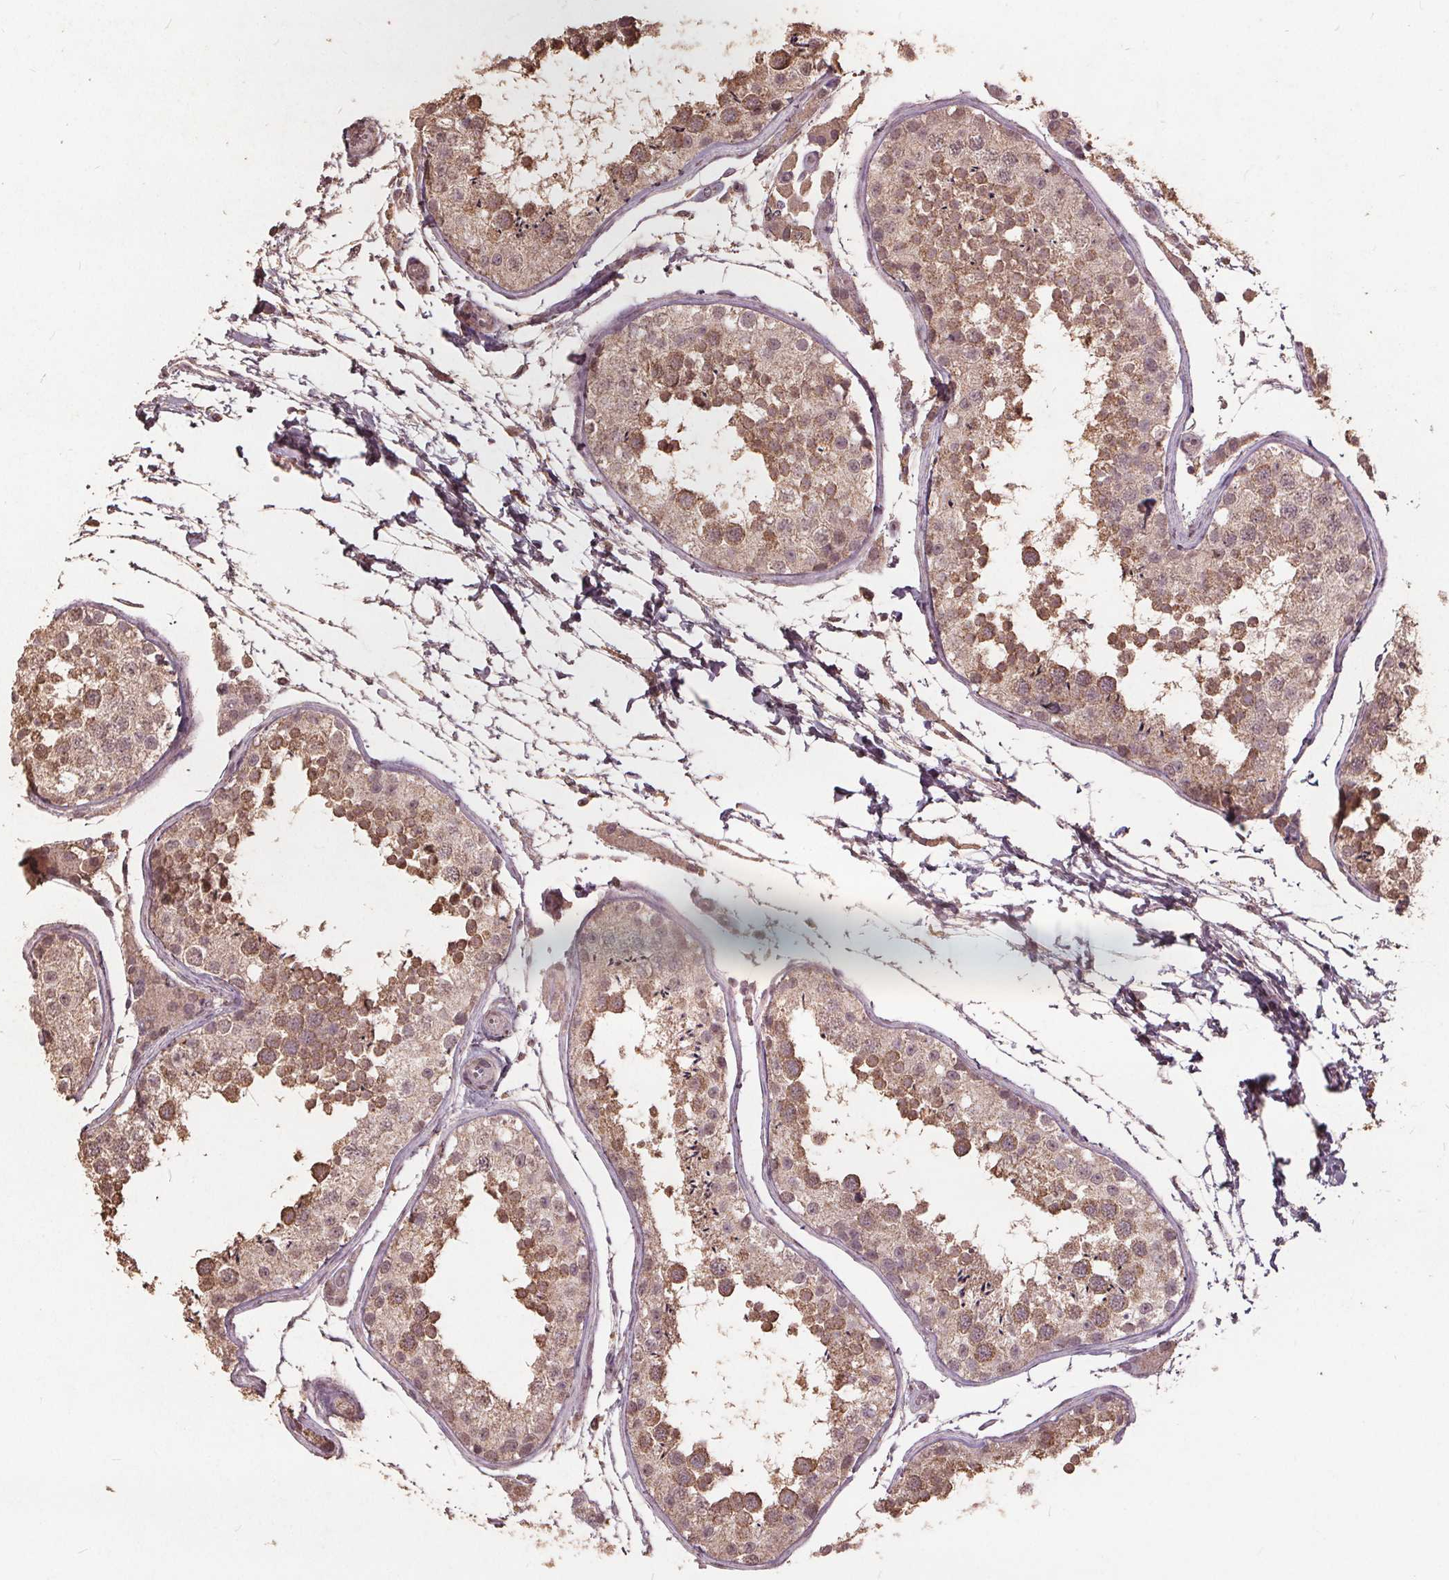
{"staining": {"intensity": "weak", "quantity": ">75%", "location": "cytoplasmic/membranous,nuclear"}, "tissue": "testis", "cell_type": "Cells in seminiferous ducts", "image_type": "normal", "snomed": [{"axis": "morphology", "description": "Normal tissue, NOS"}, {"axis": "topography", "description": "Testis"}], "caption": "The photomicrograph exhibits staining of unremarkable testis, revealing weak cytoplasmic/membranous,nuclear protein positivity (brown color) within cells in seminiferous ducts. The protein of interest is stained brown, and the nuclei are stained in blue (DAB (3,3'-diaminobenzidine) IHC with brightfield microscopy, high magnification).", "gene": "DSG3", "patient": {"sex": "male", "age": 29}}